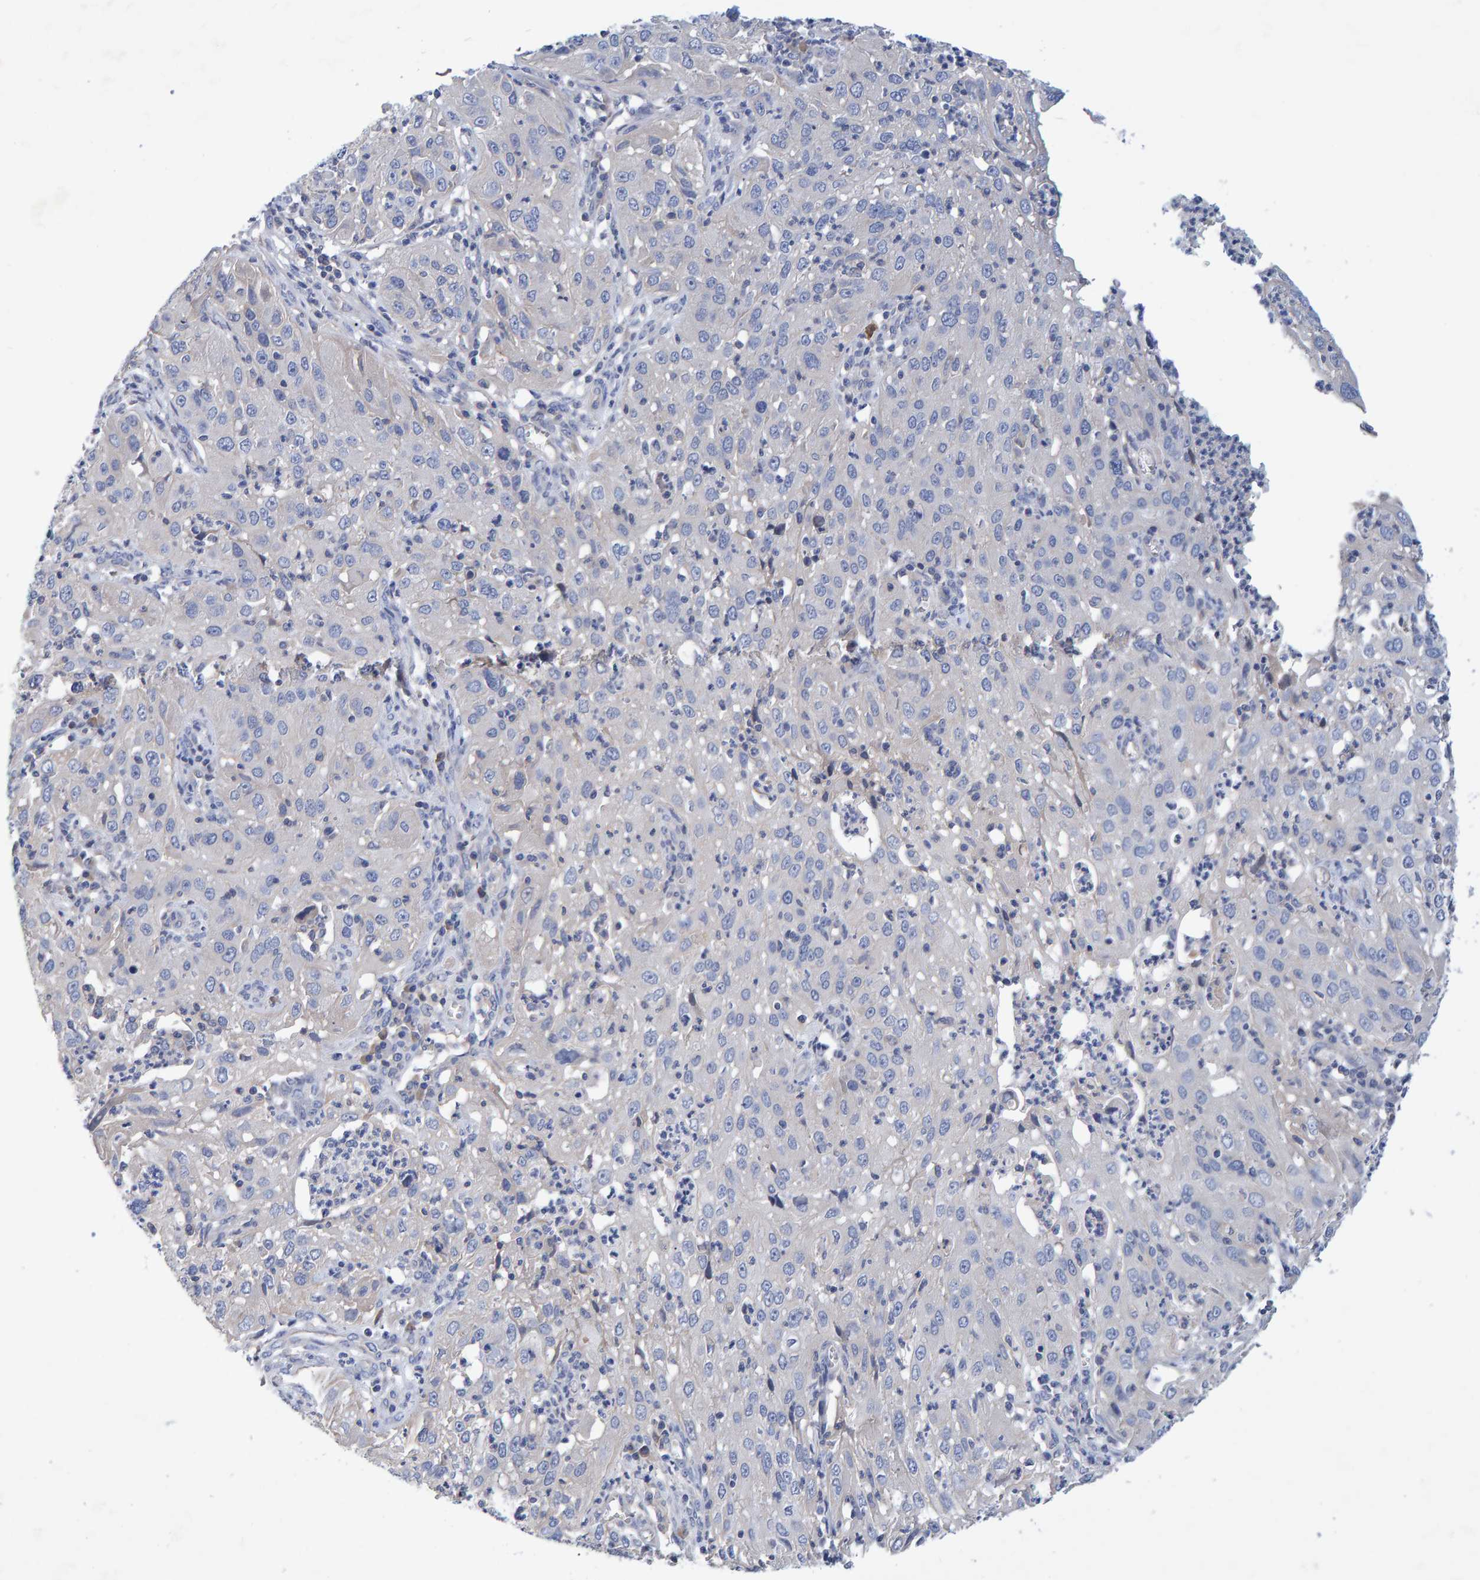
{"staining": {"intensity": "negative", "quantity": "none", "location": "none"}, "tissue": "cervical cancer", "cell_type": "Tumor cells", "image_type": "cancer", "snomed": [{"axis": "morphology", "description": "Squamous cell carcinoma, NOS"}, {"axis": "topography", "description": "Cervix"}], "caption": "Immunohistochemistry (IHC) micrograph of neoplastic tissue: human cervical squamous cell carcinoma stained with DAB exhibits no significant protein positivity in tumor cells. The staining is performed using DAB brown chromogen with nuclei counter-stained in using hematoxylin.", "gene": "EFR3A", "patient": {"sex": "female", "age": 32}}